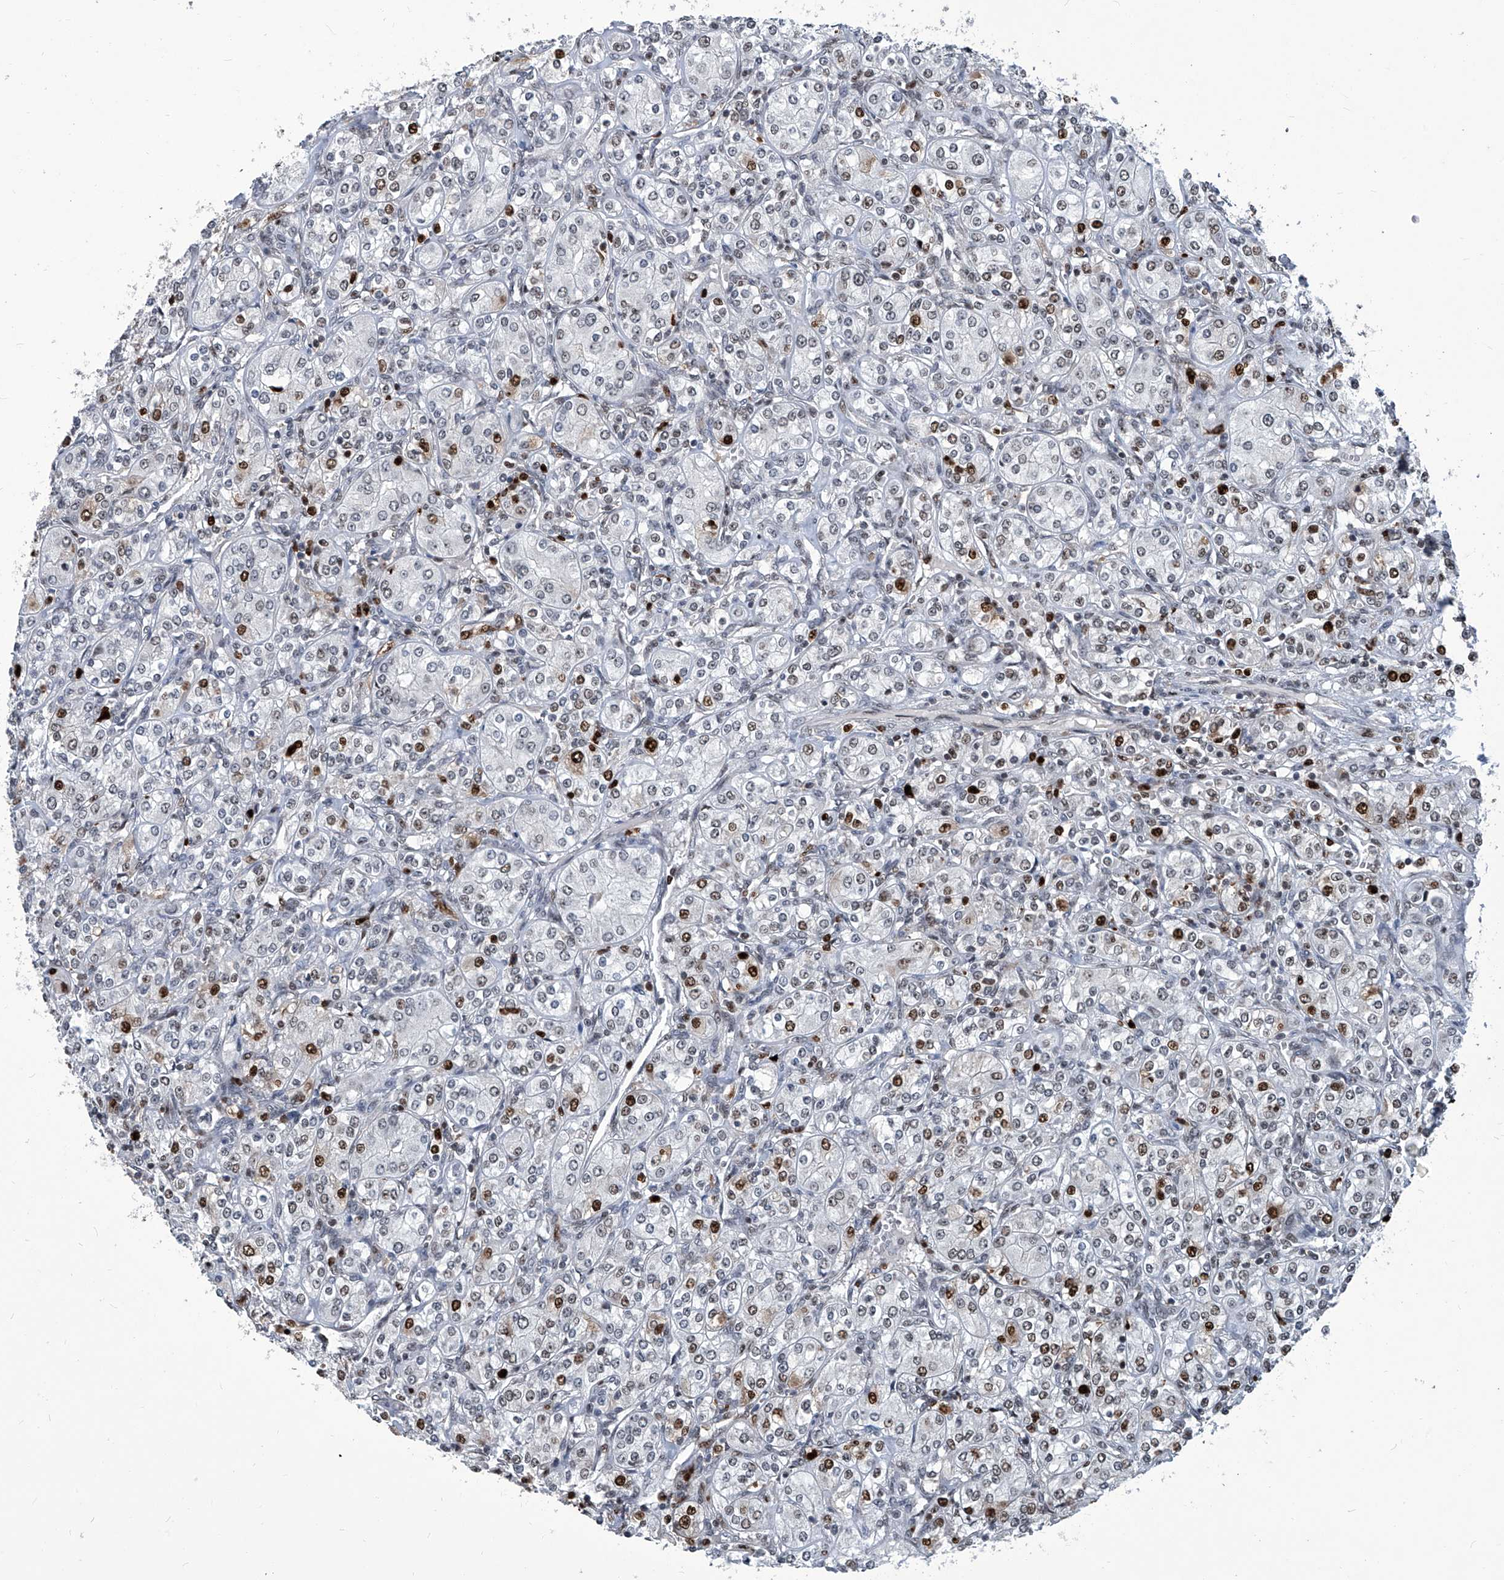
{"staining": {"intensity": "strong", "quantity": "<25%", "location": "nuclear"}, "tissue": "renal cancer", "cell_type": "Tumor cells", "image_type": "cancer", "snomed": [{"axis": "morphology", "description": "Adenocarcinoma, NOS"}, {"axis": "topography", "description": "Kidney"}], "caption": "Protein analysis of renal adenocarcinoma tissue demonstrates strong nuclear expression in approximately <25% of tumor cells.", "gene": "PCNA", "patient": {"sex": "male", "age": 77}}